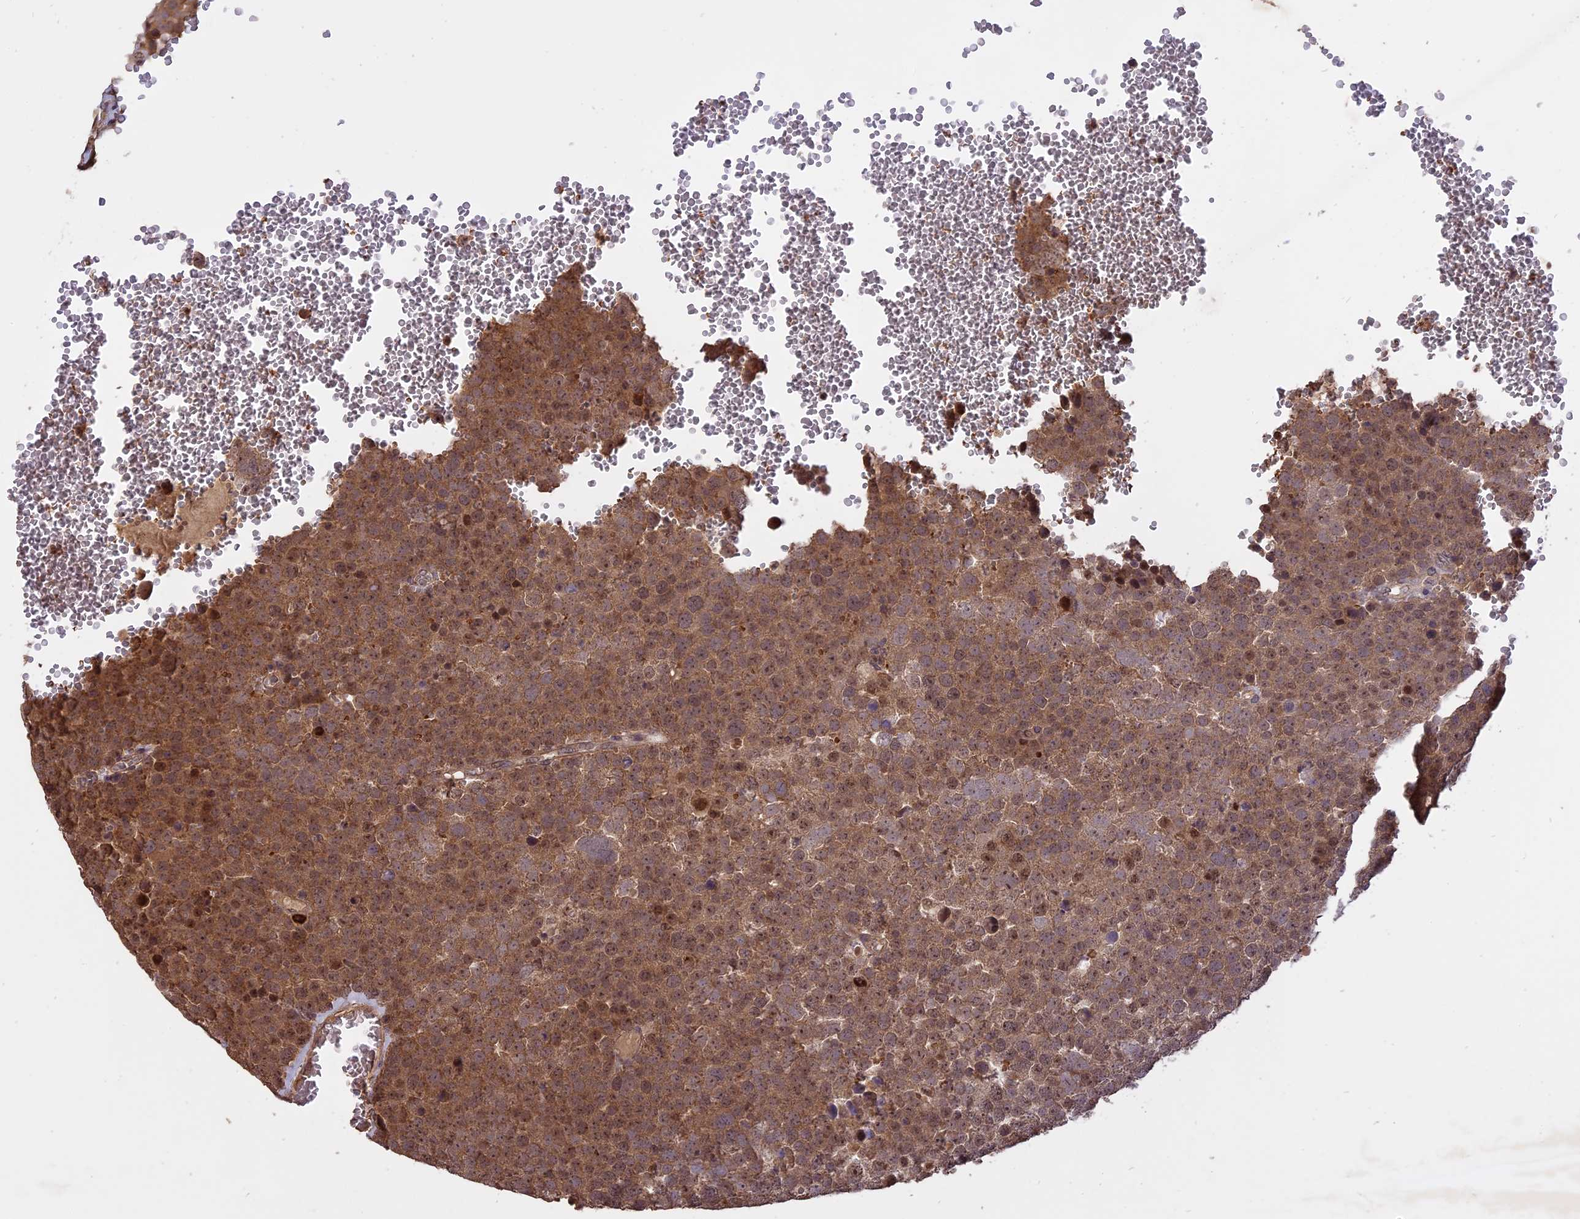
{"staining": {"intensity": "moderate", "quantity": ">75%", "location": "cytoplasmic/membranous,nuclear"}, "tissue": "testis cancer", "cell_type": "Tumor cells", "image_type": "cancer", "snomed": [{"axis": "morphology", "description": "Seminoma, NOS"}, {"axis": "topography", "description": "Testis"}], "caption": "Immunohistochemical staining of human seminoma (testis) exhibits moderate cytoplasmic/membranous and nuclear protein staining in about >75% of tumor cells.", "gene": "TIGD7", "patient": {"sex": "male", "age": 71}}